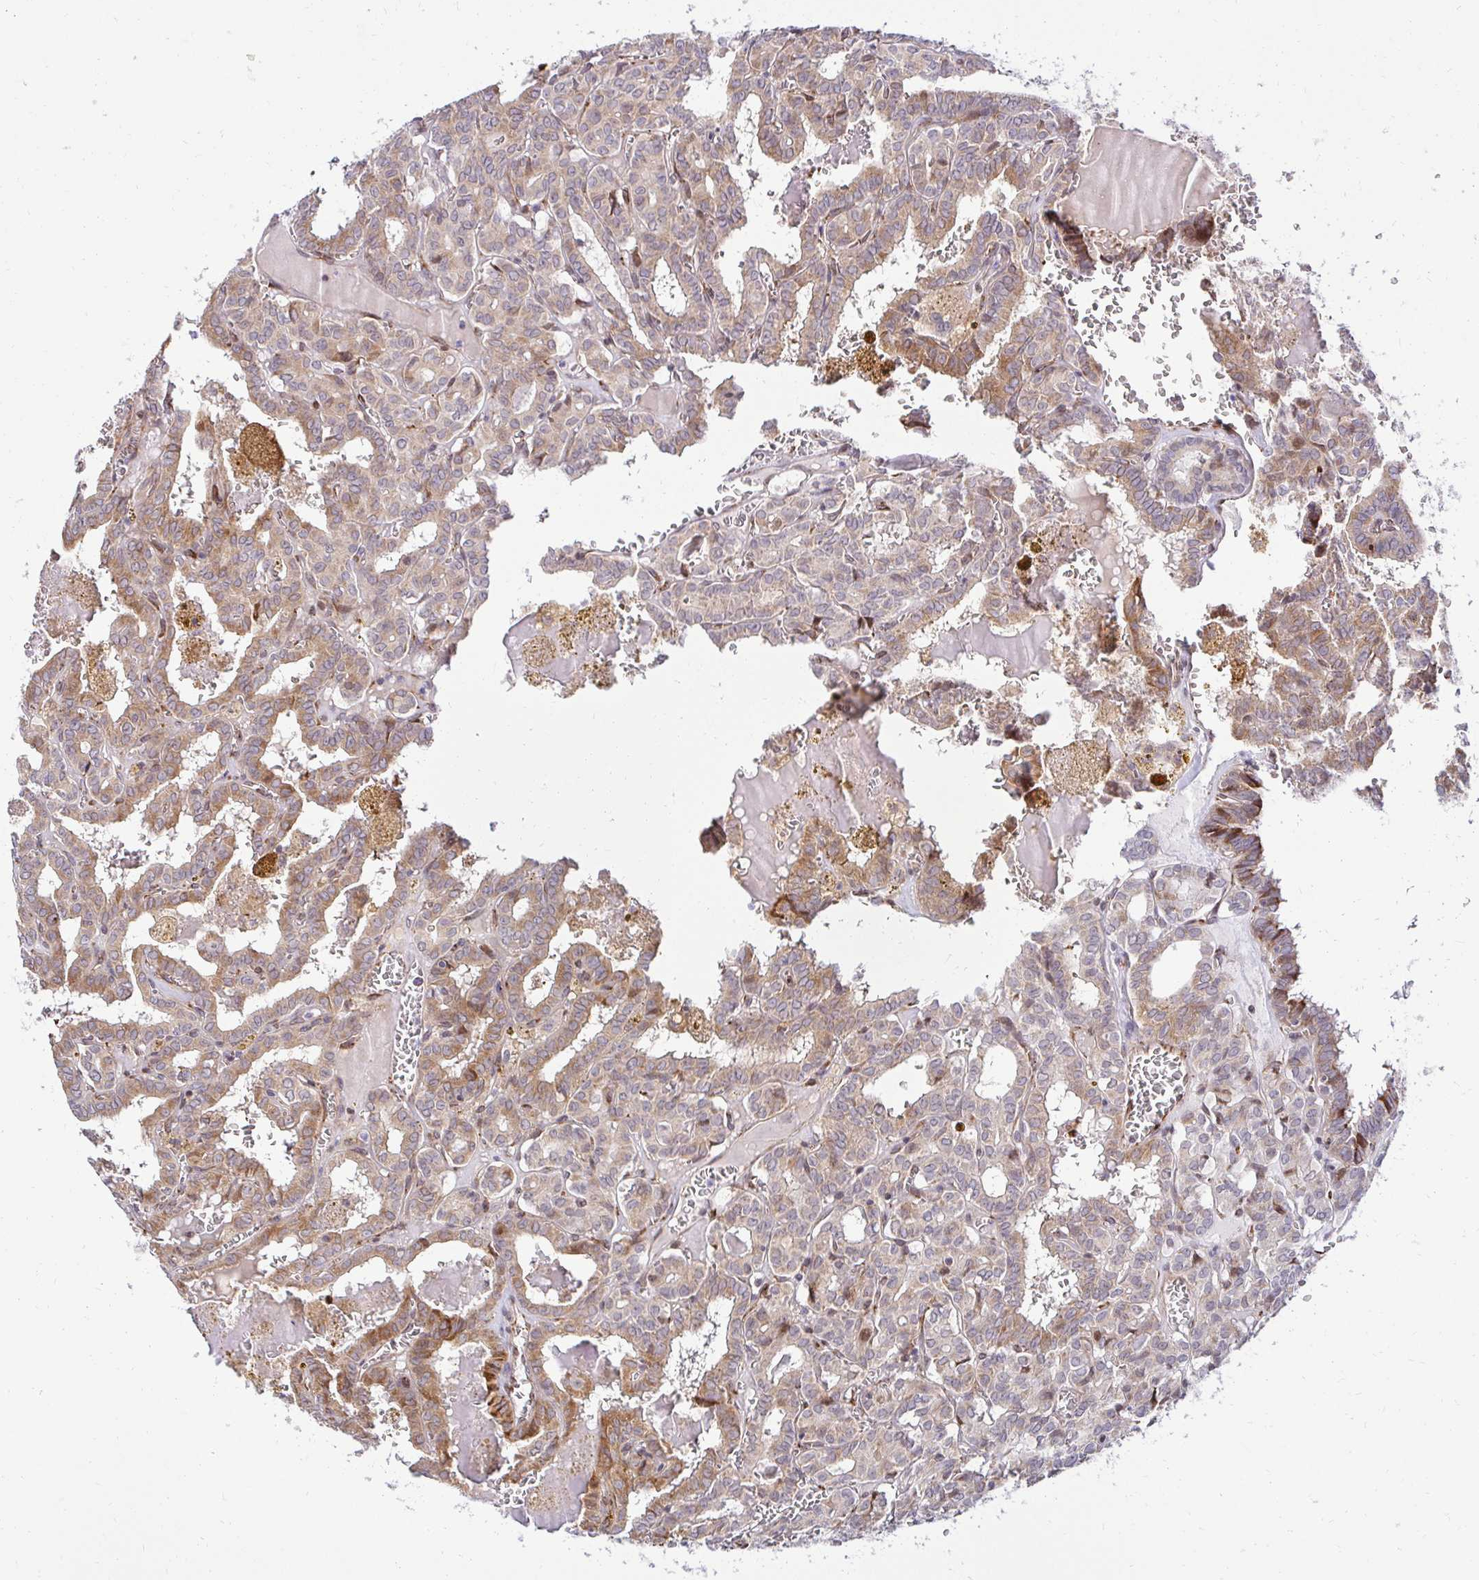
{"staining": {"intensity": "moderate", "quantity": "25%-75%", "location": "cytoplasmic/membranous"}, "tissue": "thyroid cancer", "cell_type": "Tumor cells", "image_type": "cancer", "snomed": [{"axis": "morphology", "description": "Papillary adenocarcinoma, NOS"}, {"axis": "topography", "description": "Thyroid gland"}], "caption": "Immunohistochemical staining of thyroid cancer (papillary adenocarcinoma) shows medium levels of moderate cytoplasmic/membranous expression in approximately 25%-75% of tumor cells.", "gene": "HPS1", "patient": {"sex": "female", "age": 39}}